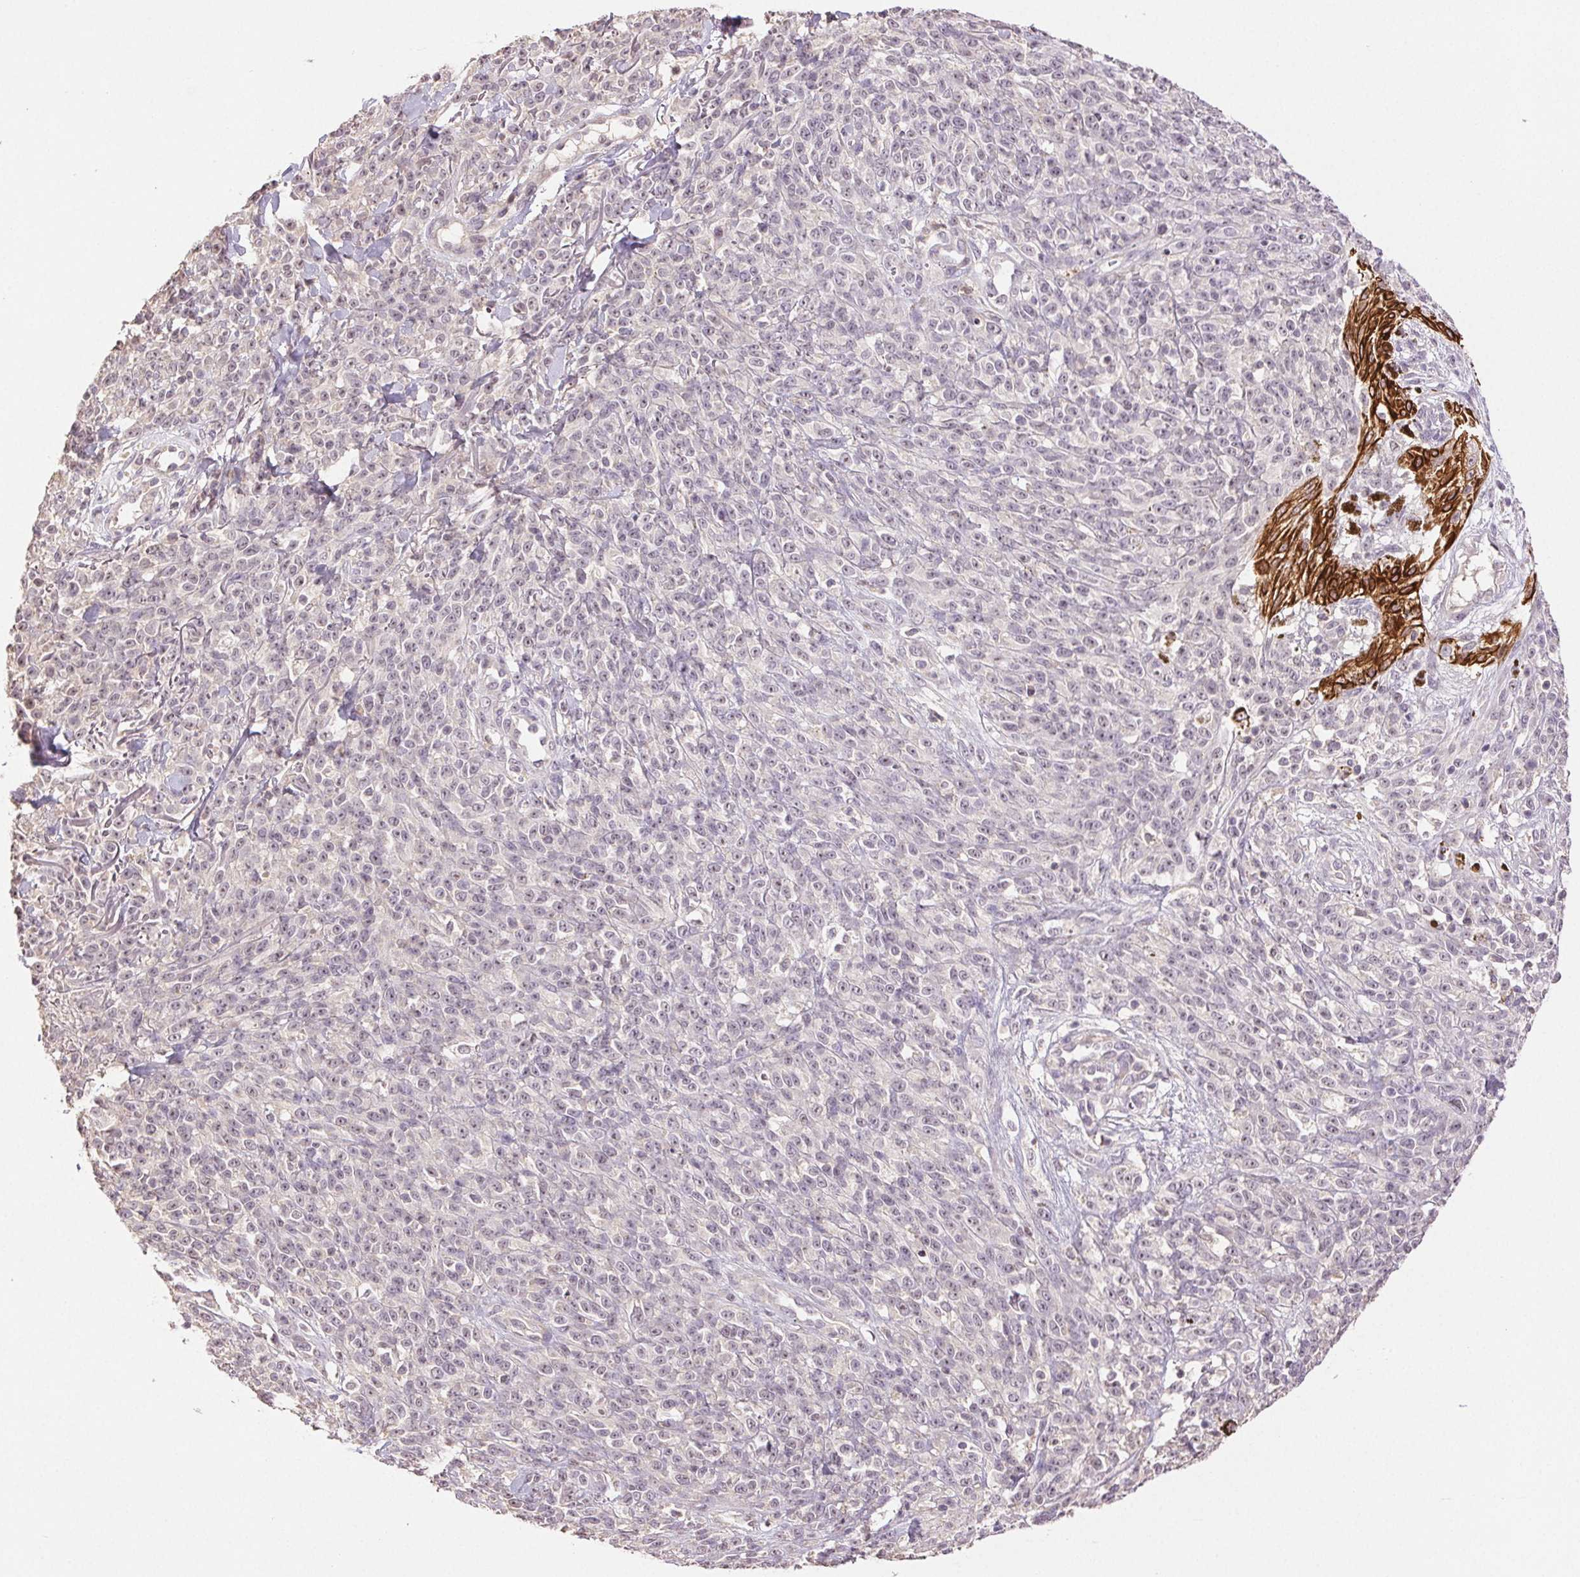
{"staining": {"intensity": "negative", "quantity": "none", "location": "none"}, "tissue": "melanoma", "cell_type": "Tumor cells", "image_type": "cancer", "snomed": [{"axis": "morphology", "description": "Malignant melanoma, NOS"}, {"axis": "topography", "description": "Skin"}, {"axis": "topography", "description": "Skin of trunk"}], "caption": "Micrograph shows no protein positivity in tumor cells of malignant melanoma tissue.", "gene": "TMEM253", "patient": {"sex": "male", "age": 74}}